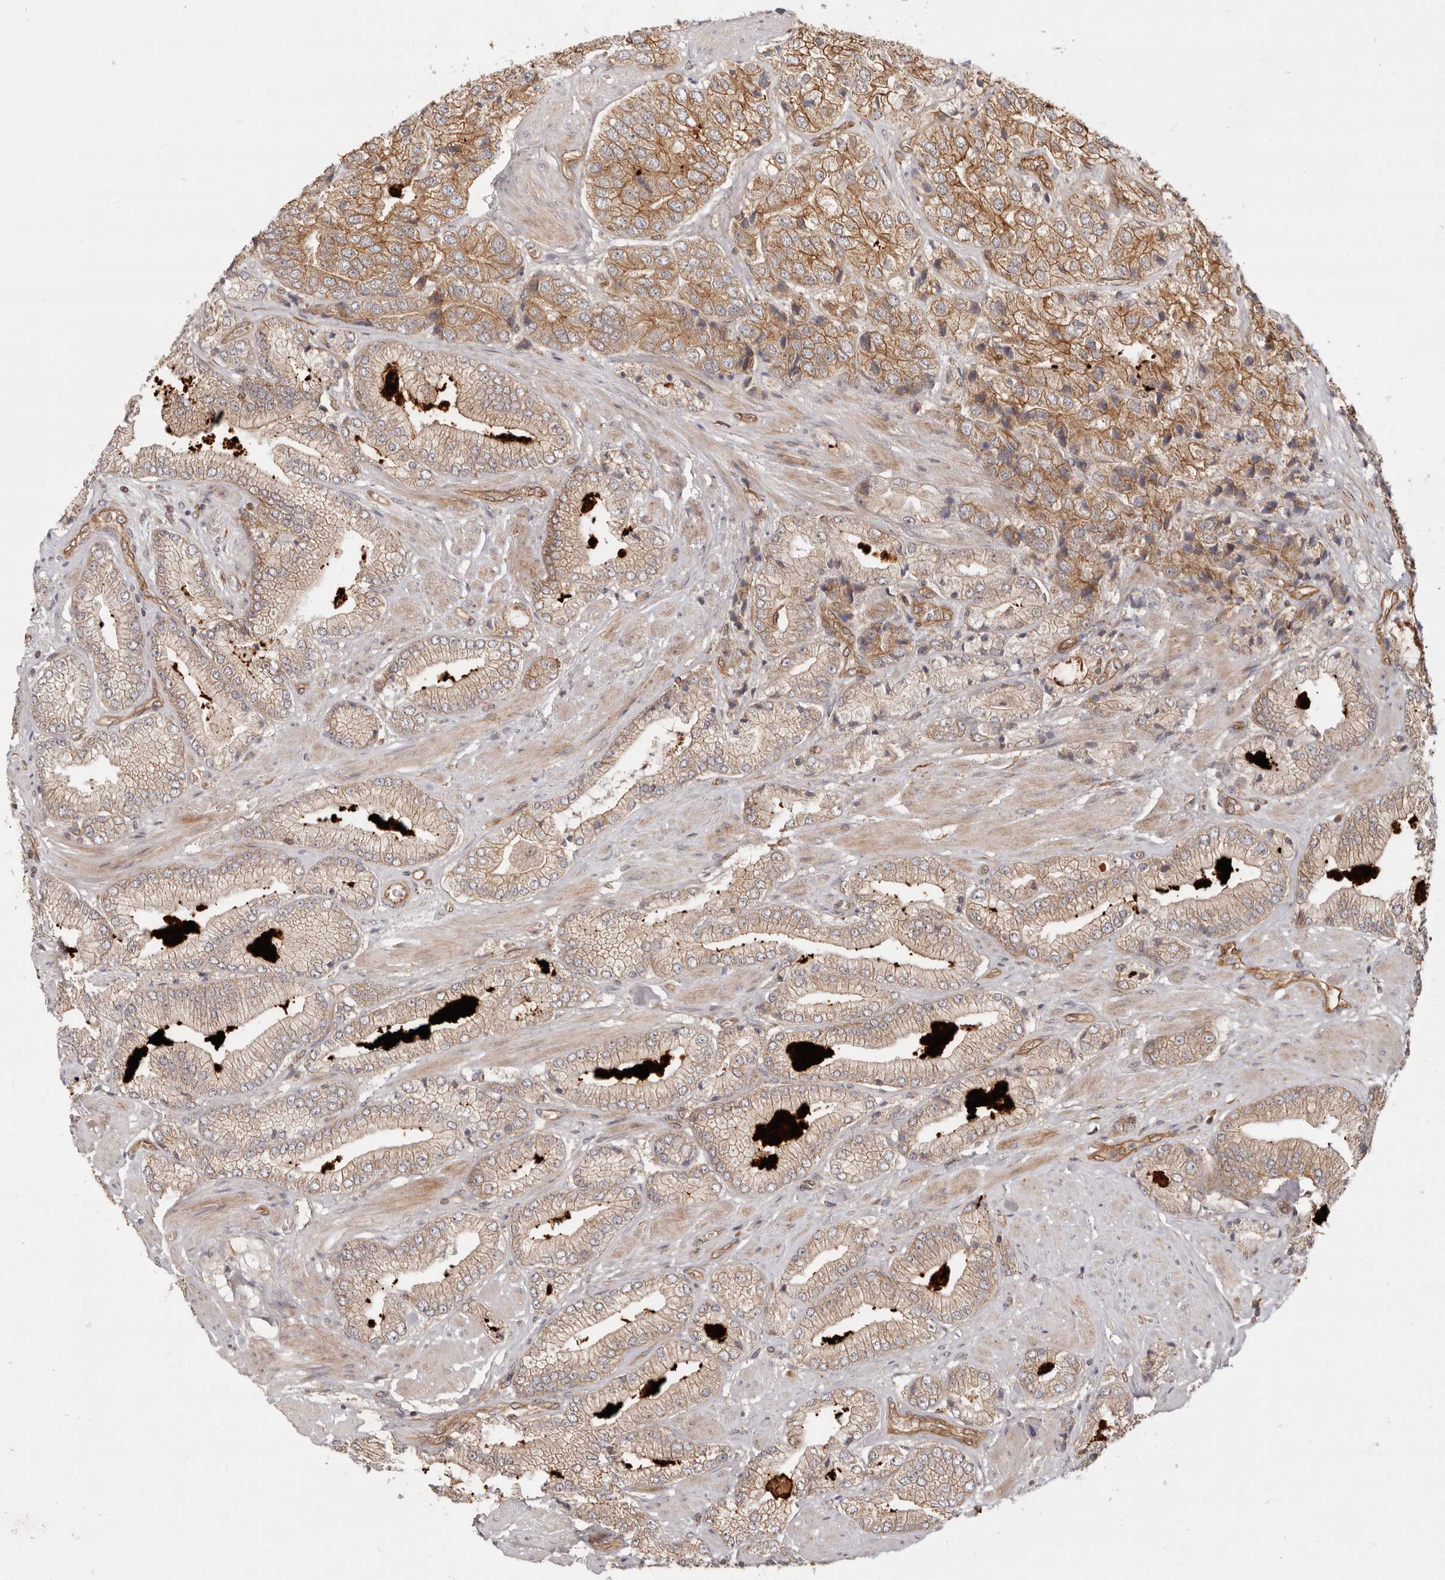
{"staining": {"intensity": "moderate", "quantity": ">75%", "location": "cytoplasmic/membranous"}, "tissue": "prostate cancer", "cell_type": "Tumor cells", "image_type": "cancer", "snomed": [{"axis": "morphology", "description": "Adenocarcinoma, High grade"}, {"axis": "topography", "description": "Prostate"}], "caption": "About >75% of tumor cells in human prostate cancer (high-grade adenocarcinoma) show moderate cytoplasmic/membranous protein staining as visualized by brown immunohistochemical staining.", "gene": "UFSP1", "patient": {"sex": "male", "age": 50}}